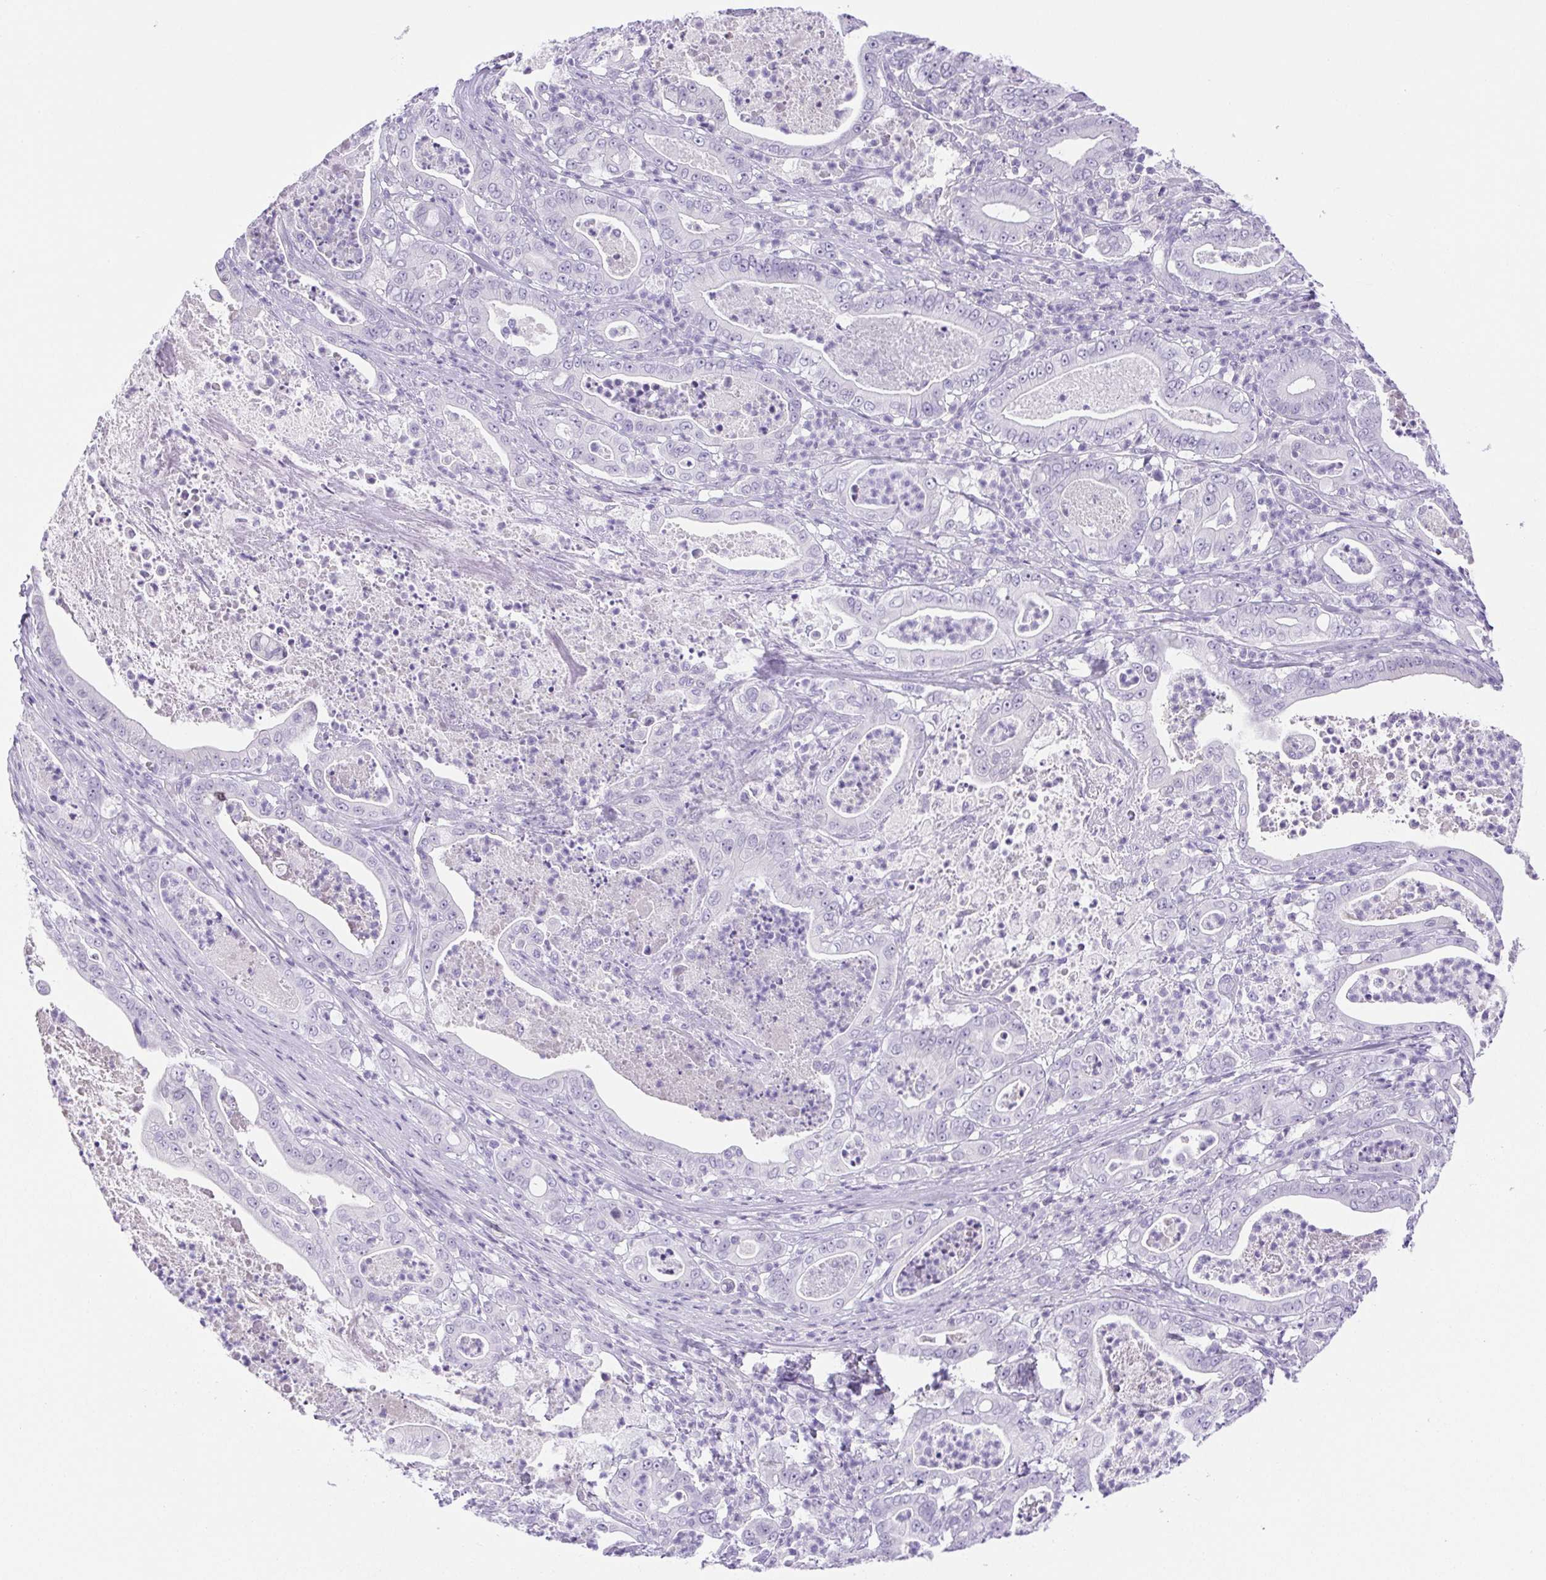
{"staining": {"intensity": "negative", "quantity": "none", "location": "none"}, "tissue": "pancreatic cancer", "cell_type": "Tumor cells", "image_type": "cancer", "snomed": [{"axis": "morphology", "description": "Adenocarcinoma, NOS"}, {"axis": "topography", "description": "Pancreas"}], "caption": "A high-resolution micrograph shows immunohistochemistry staining of pancreatic cancer (adenocarcinoma), which reveals no significant expression in tumor cells.", "gene": "PAPPA2", "patient": {"sex": "male", "age": 71}}